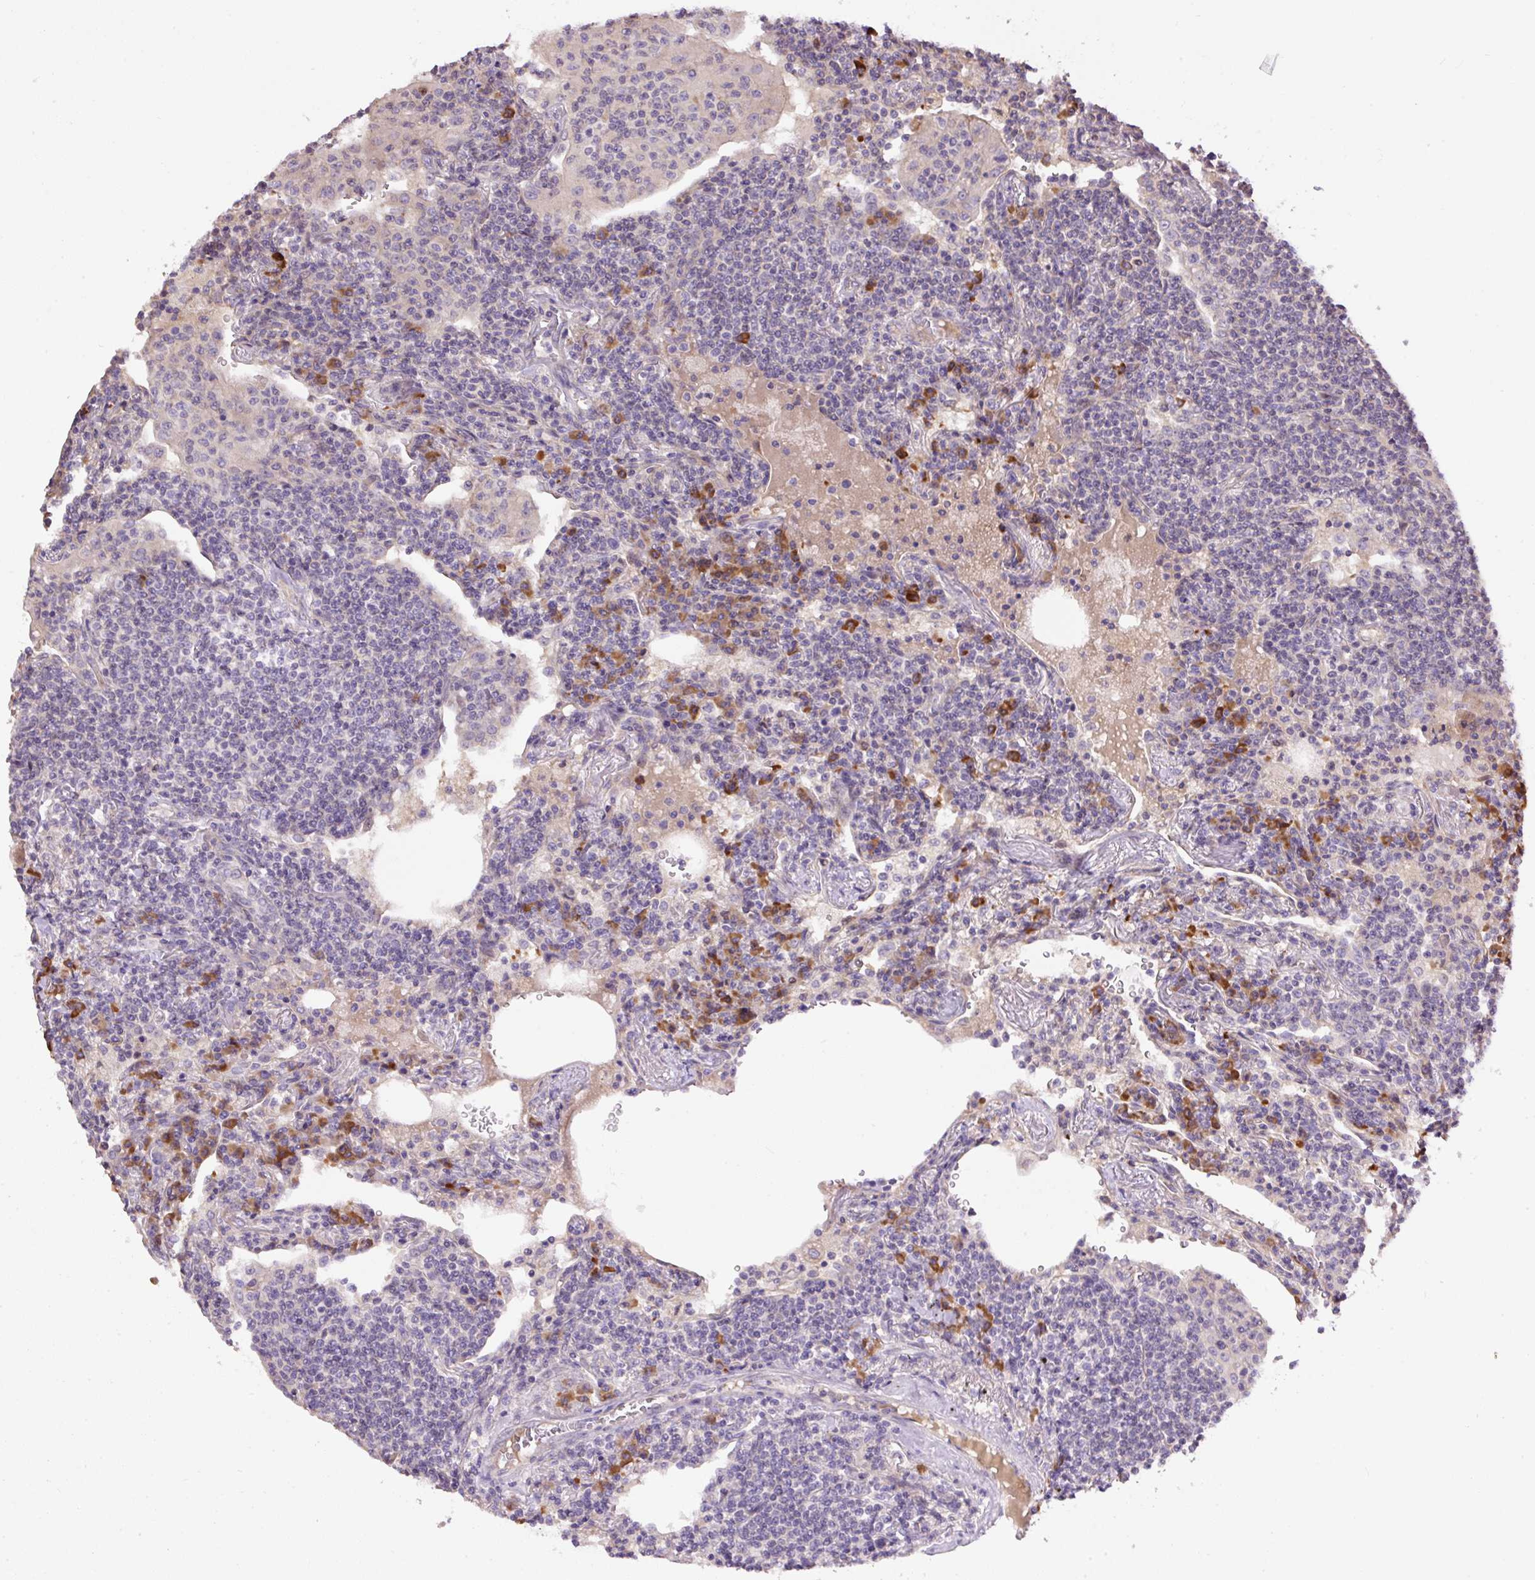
{"staining": {"intensity": "negative", "quantity": "none", "location": "none"}, "tissue": "lymphoma", "cell_type": "Tumor cells", "image_type": "cancer", "snomed": [{"axis": "morphology", "description": "Malignant lymphoma, non-Hodgkin's type, Low grade"}, {"axis": "topography", "description": "Lung"}], "caption": "Protein analysis of low-grade malignant lymphoma, non-Hodgkin's type shows no significant positivity in tumor cells.", "gene": "PPME1", "patient": {"sex": "female", "age": 71}}